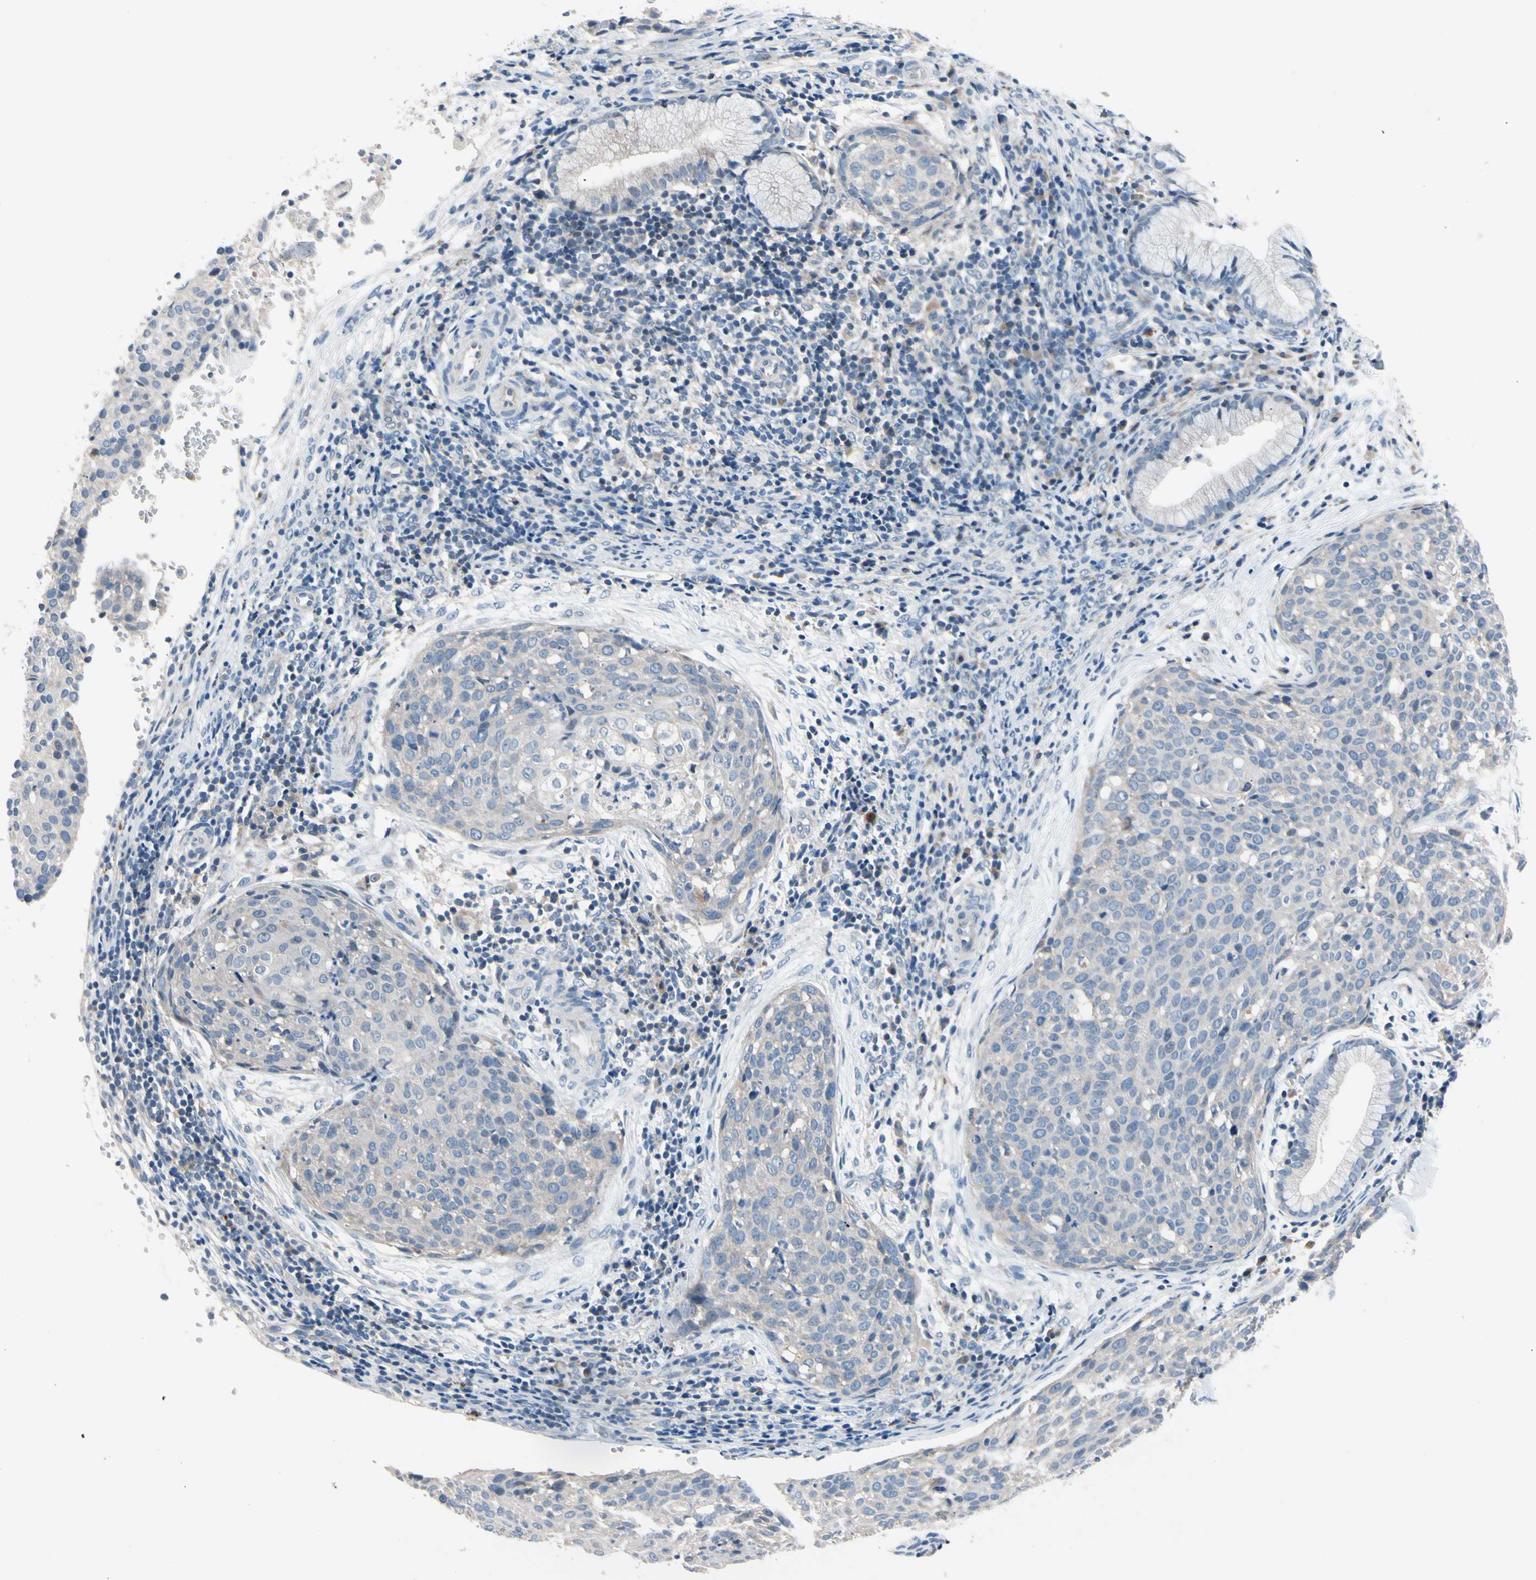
{"staining": {"intensity": "weak", "quantity": "<25%", "location": "cytoplasmic/membranous"}, "tissue": "cervical cancer", "cell_type": "Tumor cells", "image_type": "cancer", "snomed": [{"axis": "morphology", "description": "Squamous cell carcinoma, NOS"}, {"axis": "topography", "description": "Cervix"}], "caption": "Immunohistochemistry (IHC) image of neoplastic tissue: human cervical cancer stained with DAB (3,3'-diaminobenzidine) displays no significant protein expression in tumor cells.", "gene": "CASQ1", "patient": {"sex": "female", "age": 38}}